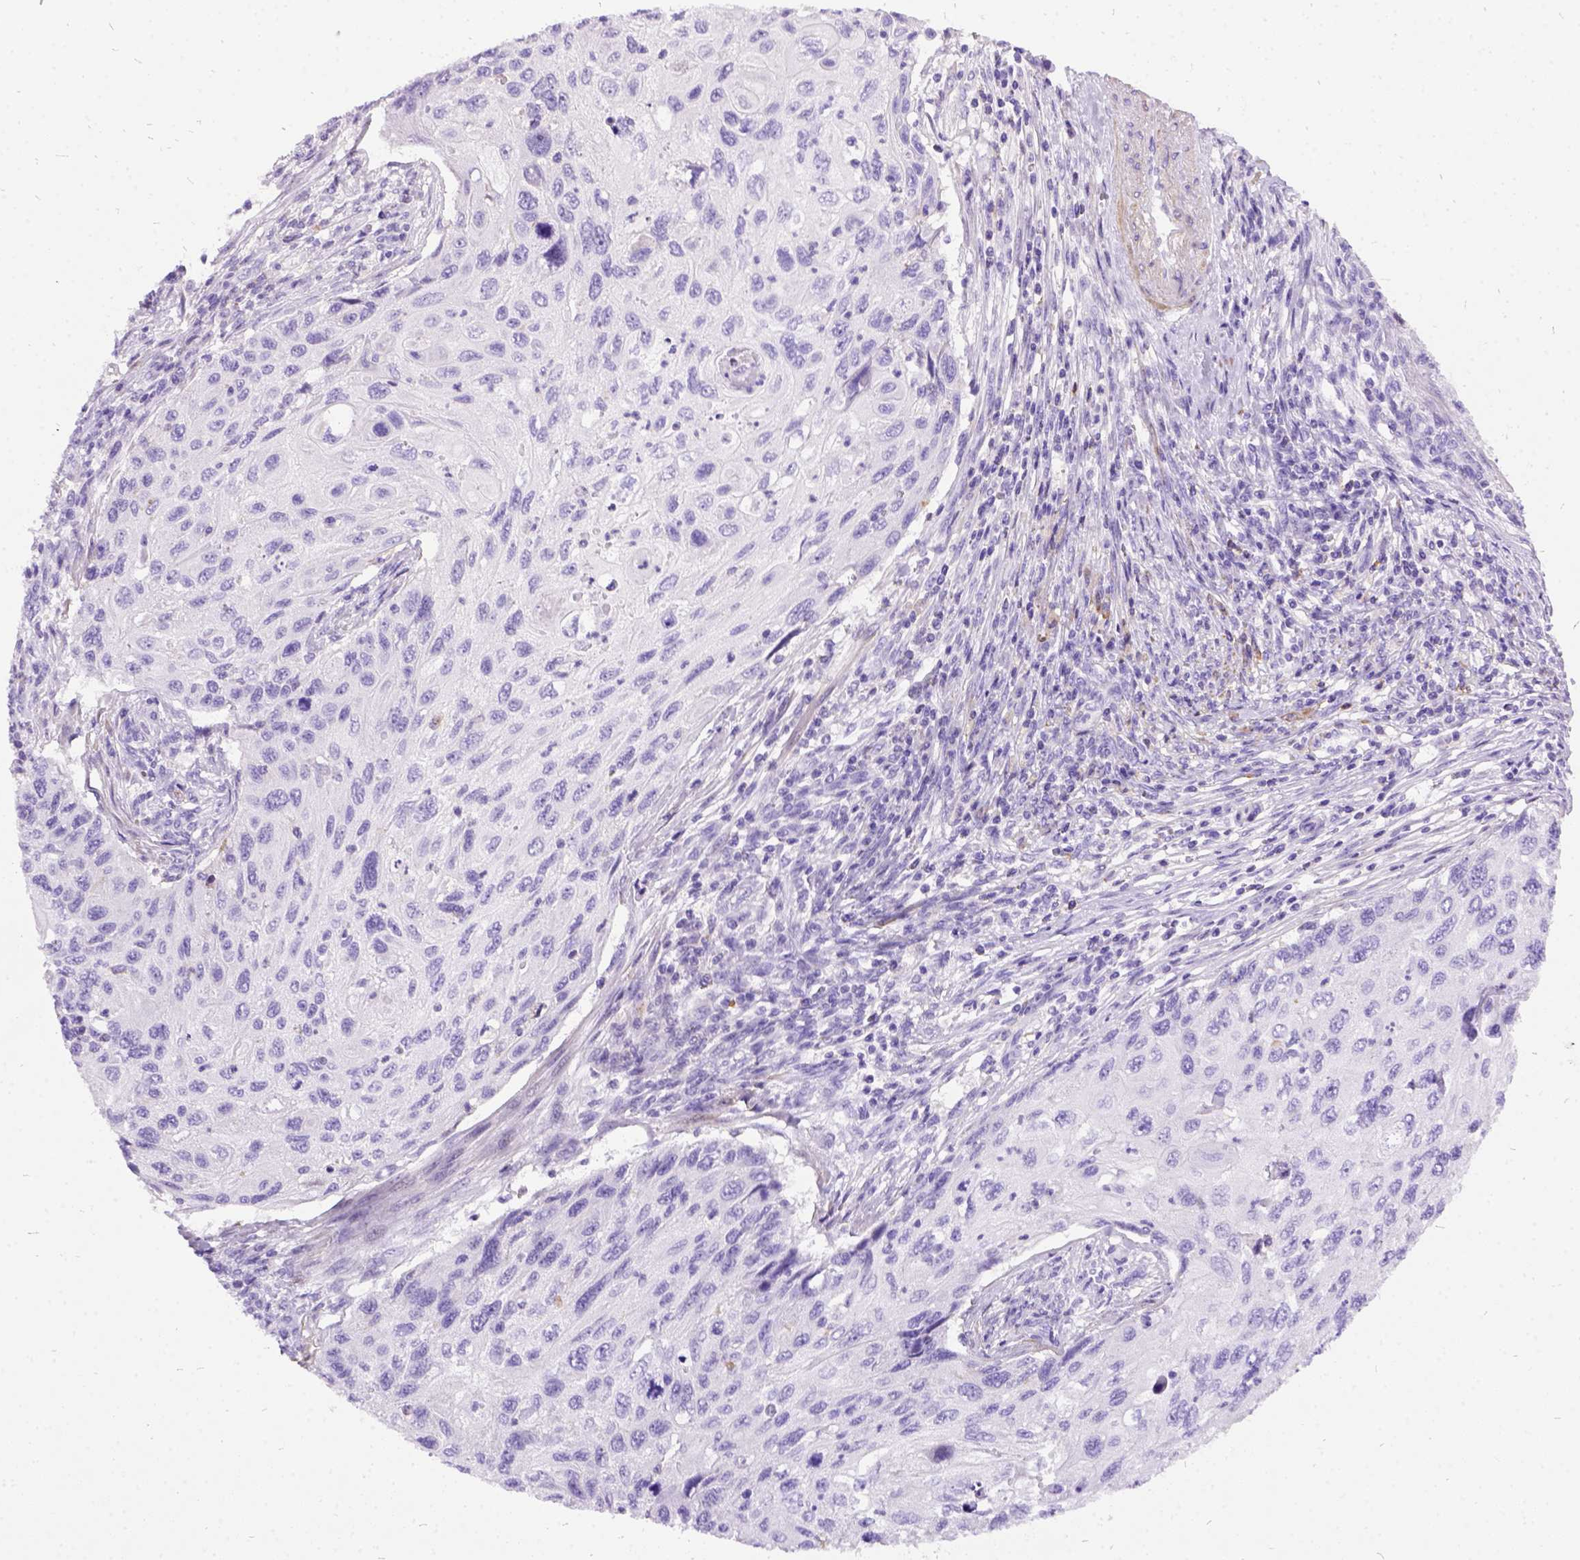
{"staining": {"intensity": "negative", "quantity": "none", "location": "none"}, "tissue": "cervical cancer", "cell_type": "Tumor cells", "image_type": "cancer", "snomed": [{"axis": "morphology", "description": "Squamous cell carcinoma, NOS"}, {"axis": "topography", "description": "Cervix"}], "caption": "A micrograph of cervical cancer stained for a protein shows no brown staining in tumor cells.", "gene": "PRG2", "patient": {"sex": "female", "age": 70}}